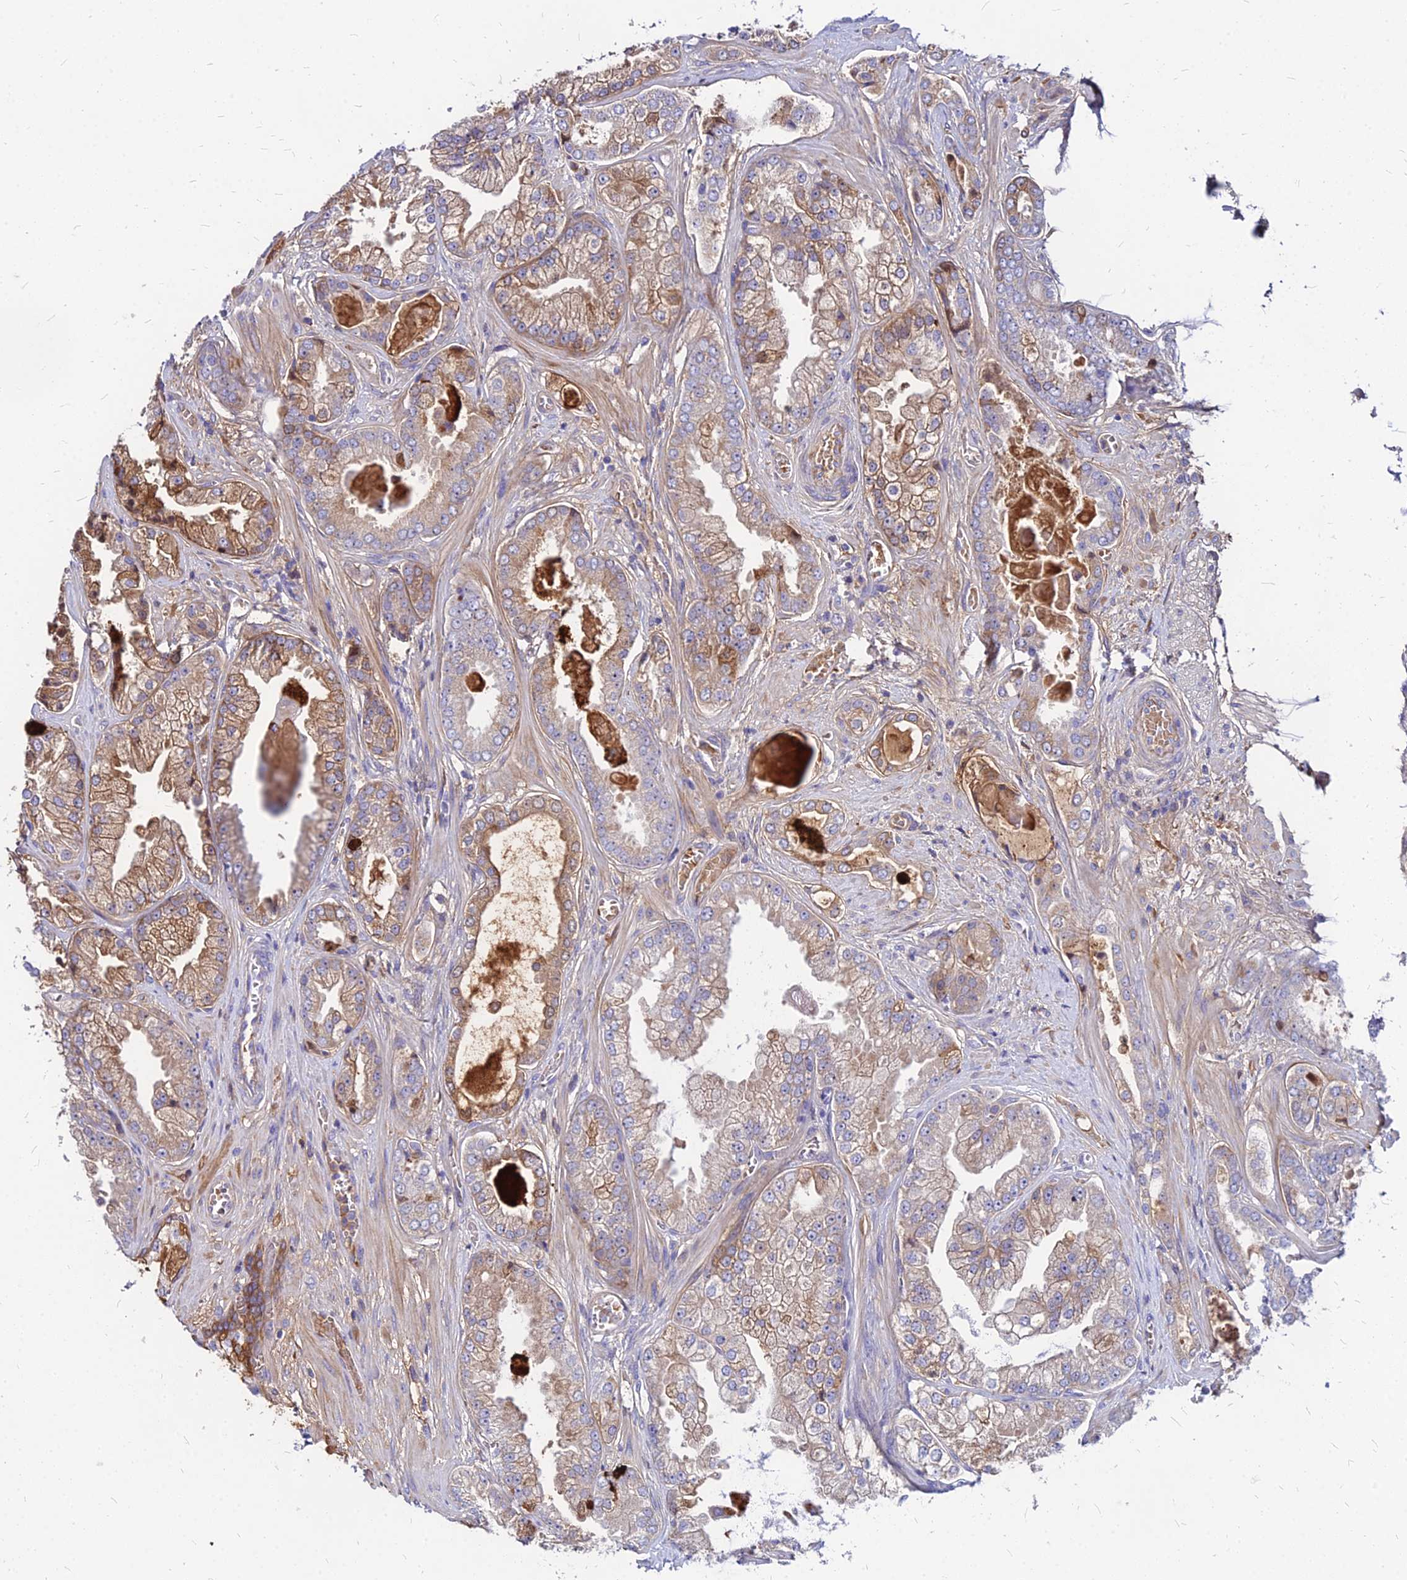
{"staining": {"intensity": "moderate", "quantity": ">75%", "location": "cytoplasmic/membranous"}, "tissue": "prostate cancer", "cell_type": "Tumor cells", "image_type": "cancer", "snomed": [{"axis": "morphology", "description": "Adenocarcinoma, Low grade"}, {"axis": "topography", "description": "Prostate"}], "caption": "An image of human prostate cancer stained for a protein demonstrates moderate cytoplasmic/membranous brown staining in tumor cells.", "gene": "ACSM6", "patient": {"sex": "male", "age": 57}}